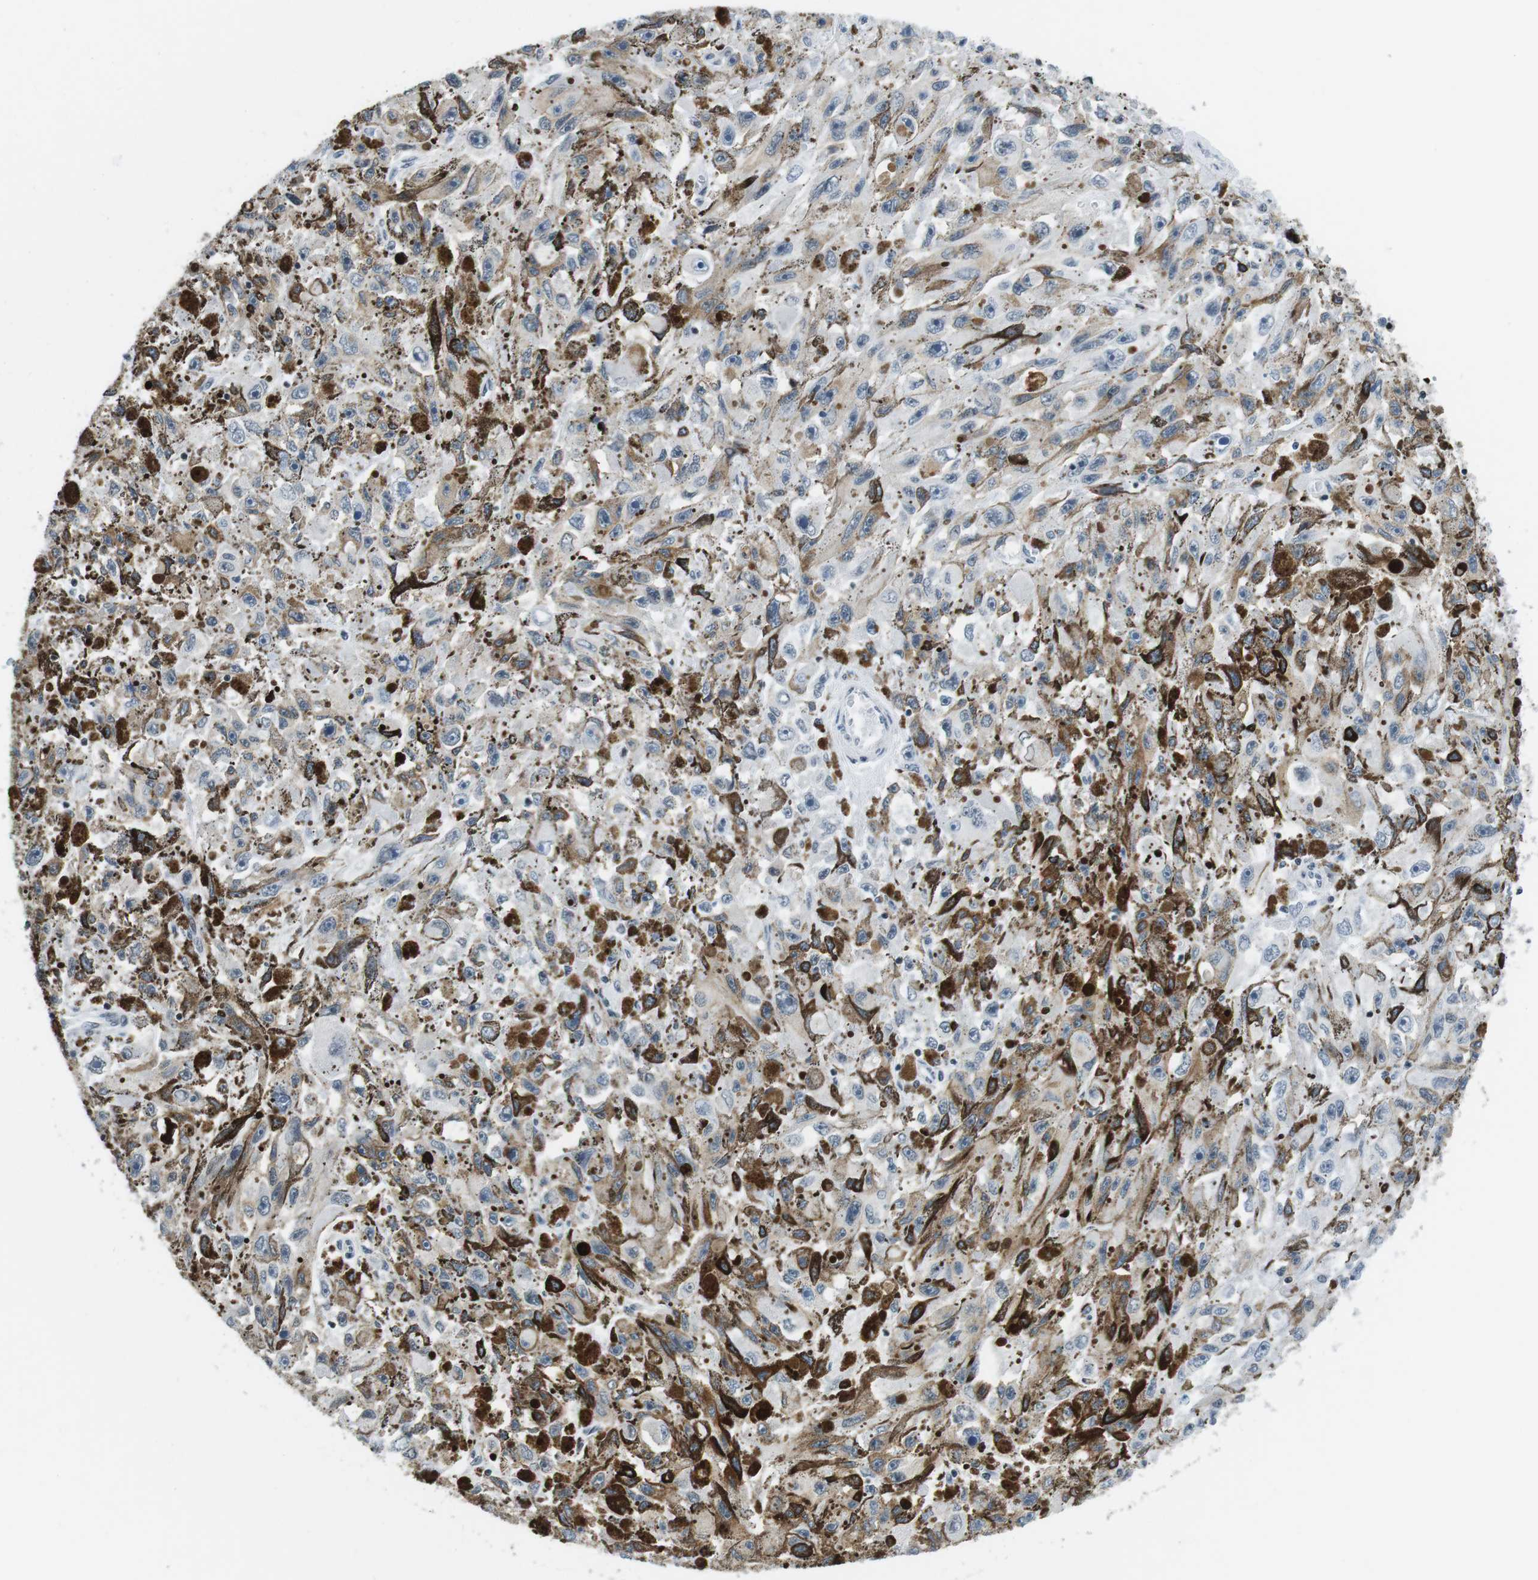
{"staining": {"intensity": "negative", "quantity": "none", "location": "none"}, "tissue": "melanoma", "cell_type": "Tumor cells", "image_type": "cancer", "snomed": [{"axis": "morphology", "description": "Malignant melanoma, NOS"}, {"axis": "topography", "description": "Skin"}], "caption": "Immunohistochemical staining of malignant melanoma displays no significant staining in tumor cells.", "gene": "E2F2", "patient": {"sex": "female", "age": 104}}